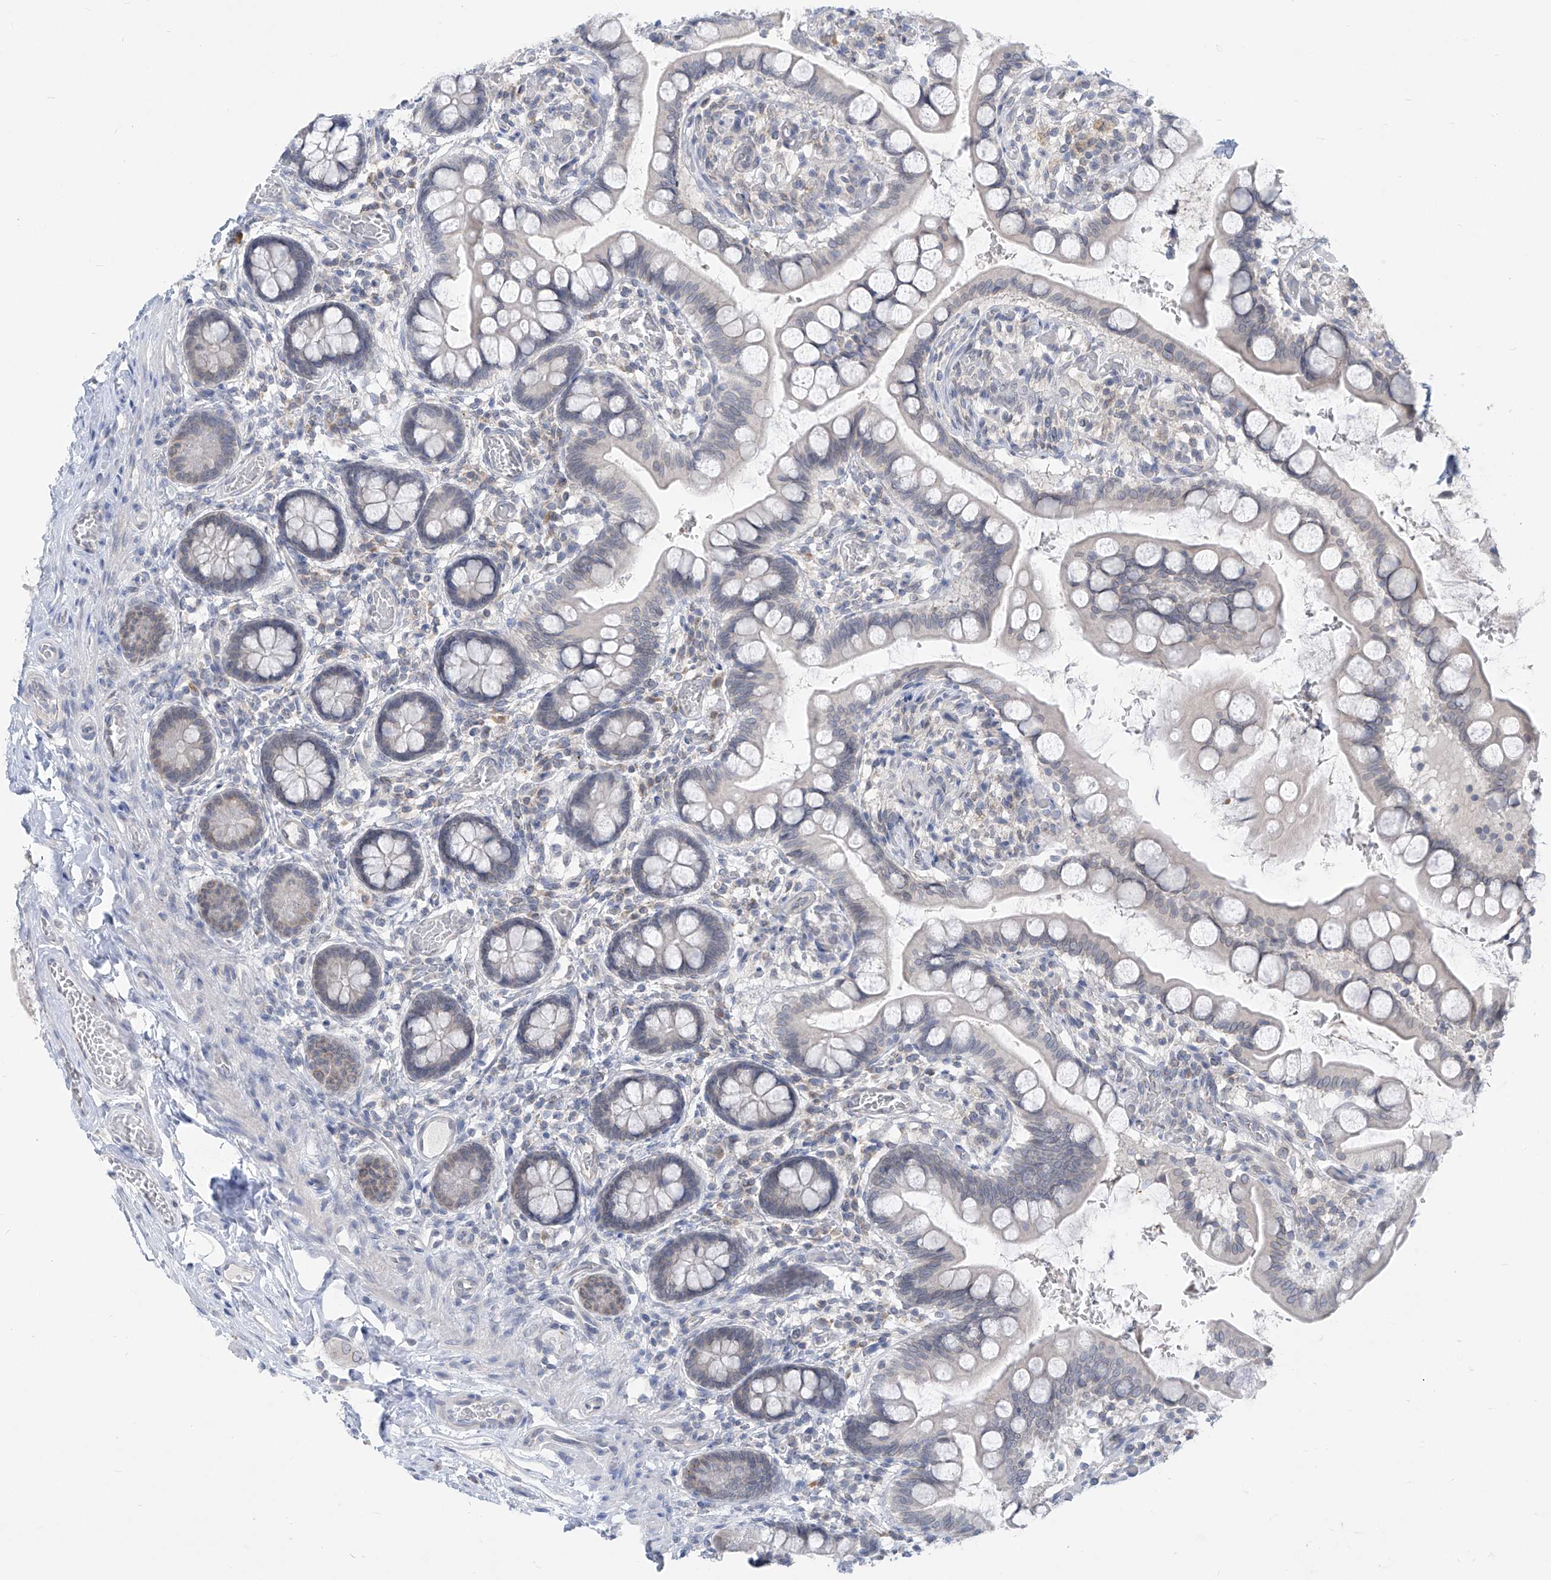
{"staining": {"intensity": "negative", "quantity": "none", "location": "none"}, "tissue": "small intestine", "cell_type": "Glandular cells", "image_type": "normal", "snomed": [{"axis": "morphology", "description": "Normal tissue, NOS"}, {"axis": "topography", "description": "Small intestine"}], "caption": "There is no significant expression in glandular cells of small intestine. (Brightfield microscopy of DAB (3,3'-diaminobenzidine) IHC at high magnification).", "gene": "KRTAP25", "patient": {"sex": "male", "age": 52}}